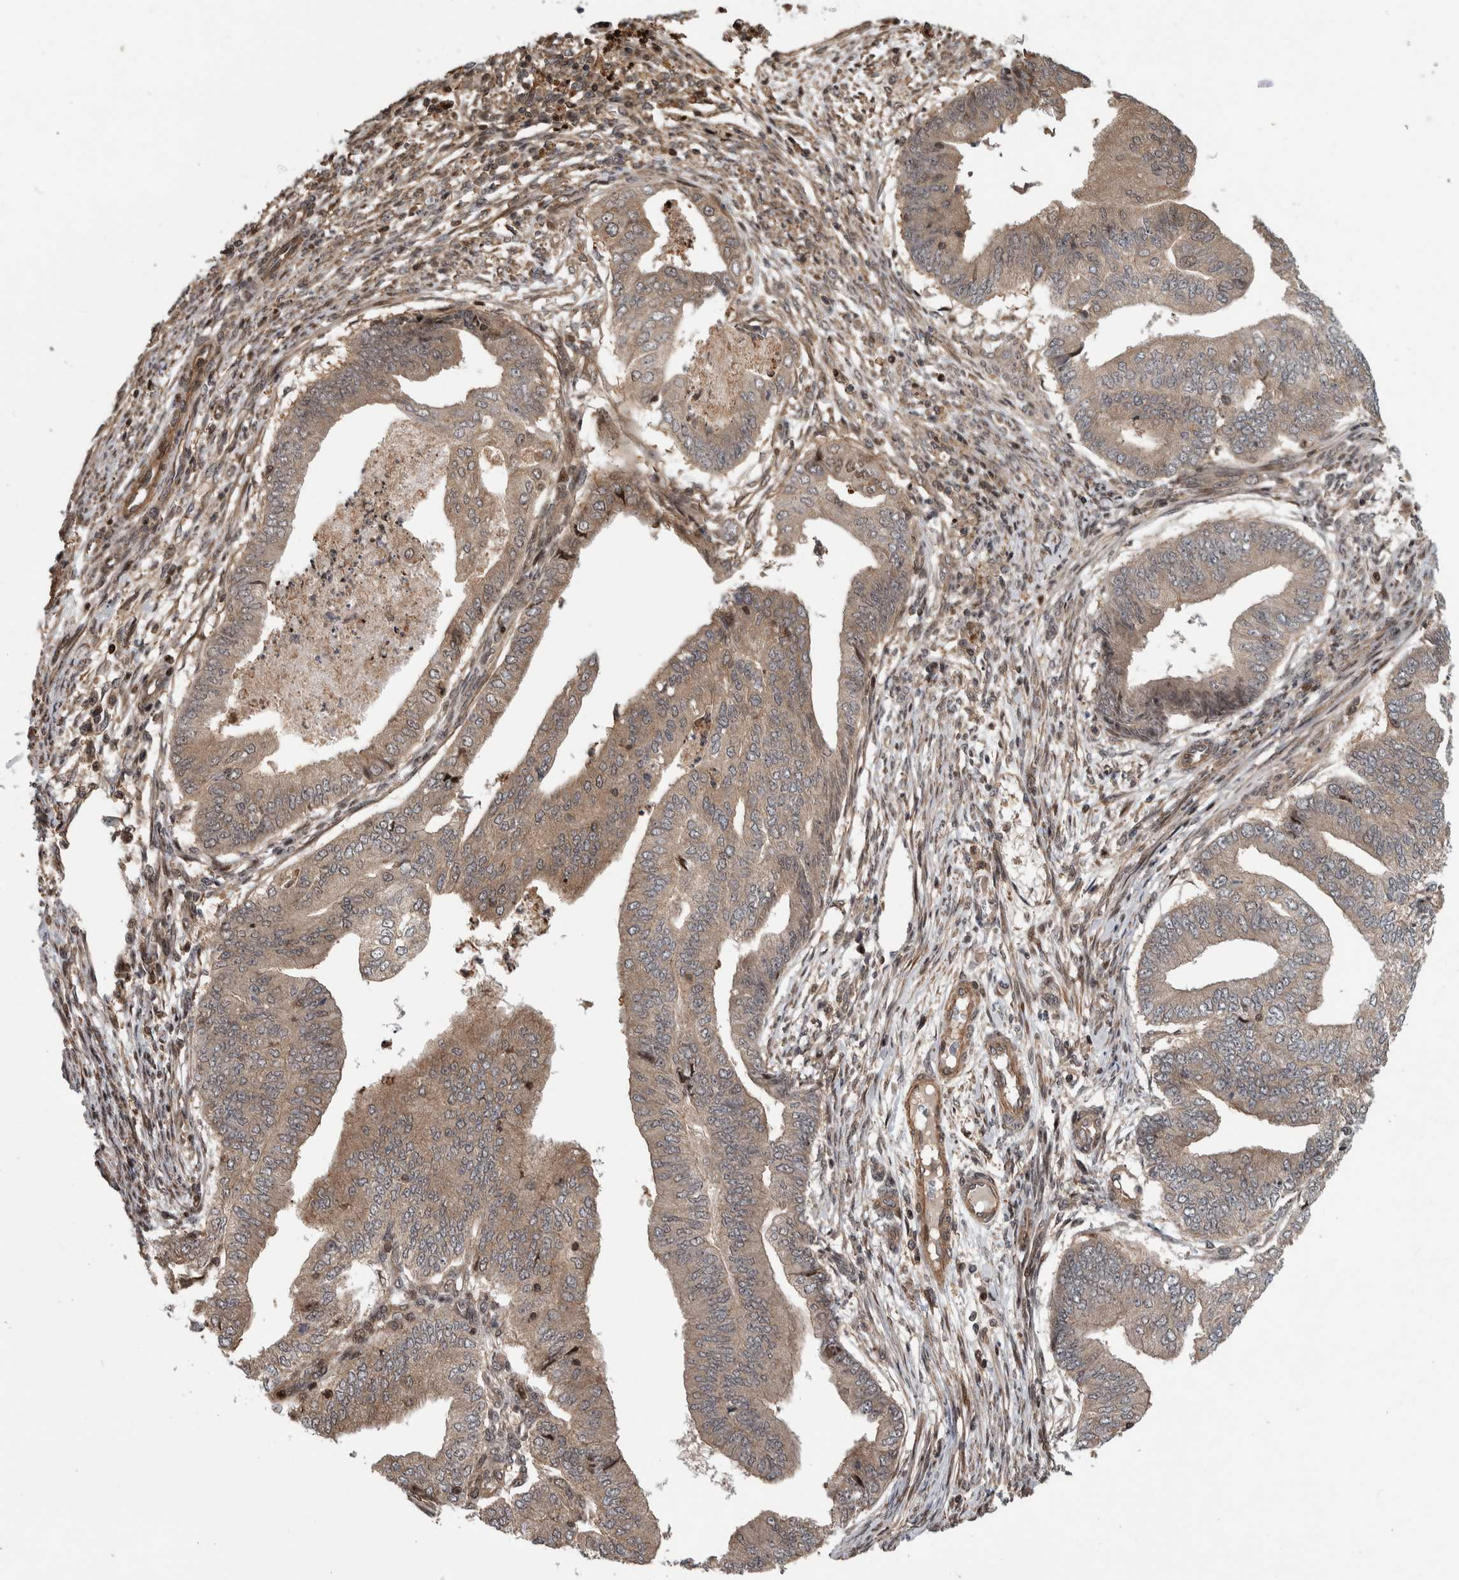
{"staining": {"intensity": "moderate", "quantity": ">75%", "location": "cytoplasmic/membranous"}, "tissue": "endometrial cancer", "cell_type": "Tumor cells", "image_type": "cancer", "snomed": [{"axis": "morphology", "description": "Polyp, NOS"}, {"axis": "morphology", "description": "Adenocarcinoma, NOS"}, {"axis": "morphology", "description": "Adenoma, NOS"}, {"axis": "topography", "description": "Endometrium"}], "caption": "Endometrial cancer tissue reveals moderate cytoplasmic/membranous positivity in about >75% of tumor cells", "gene": "ARFGEF1", "patient": {"sex": "female", "age": 79}}